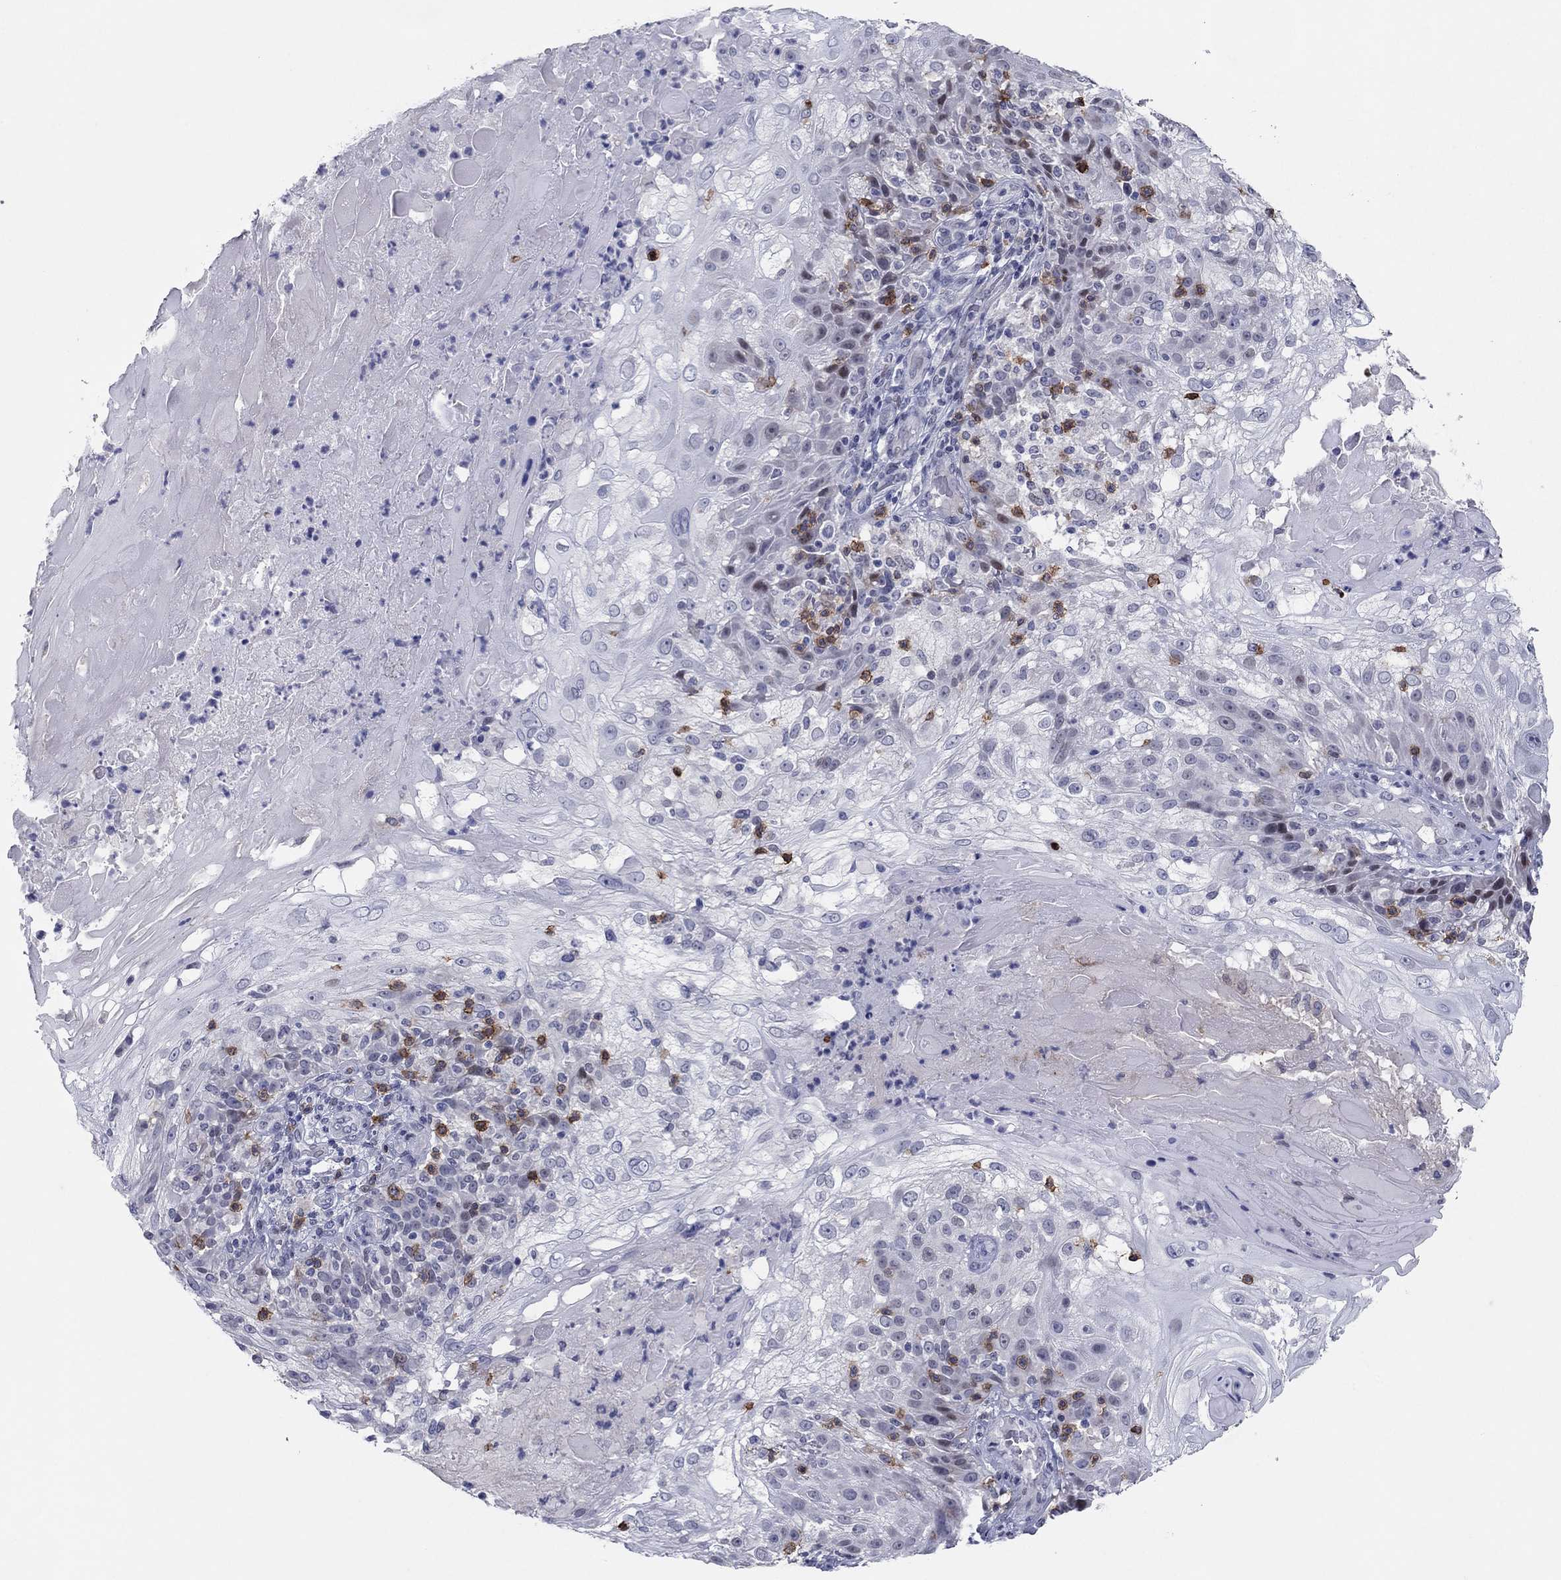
{"staining": {"intensity": "negative", "quantity": "none", "location": "none"}, "tissue": "skin cancer", "cell_type": "Tumor cells", "image_type": "cancer", "snomed": [{"axis": "morphology", "description": "Normal tissue, NOS"}, {"axis": "morphology", "description": "Squamous cell carcinoma, NOS"}, {"axis": "topography", "description": "Skin"}], "caption": "Immunohistochemistry (IHC) photomicrograph of neoplastic tissue: skin squamous cell carcinoma stained with DAB reveals no significant protein positivity in tumor cells.", "gene": "ITGAE", "patient": {"sex": "female", "age": 83}}